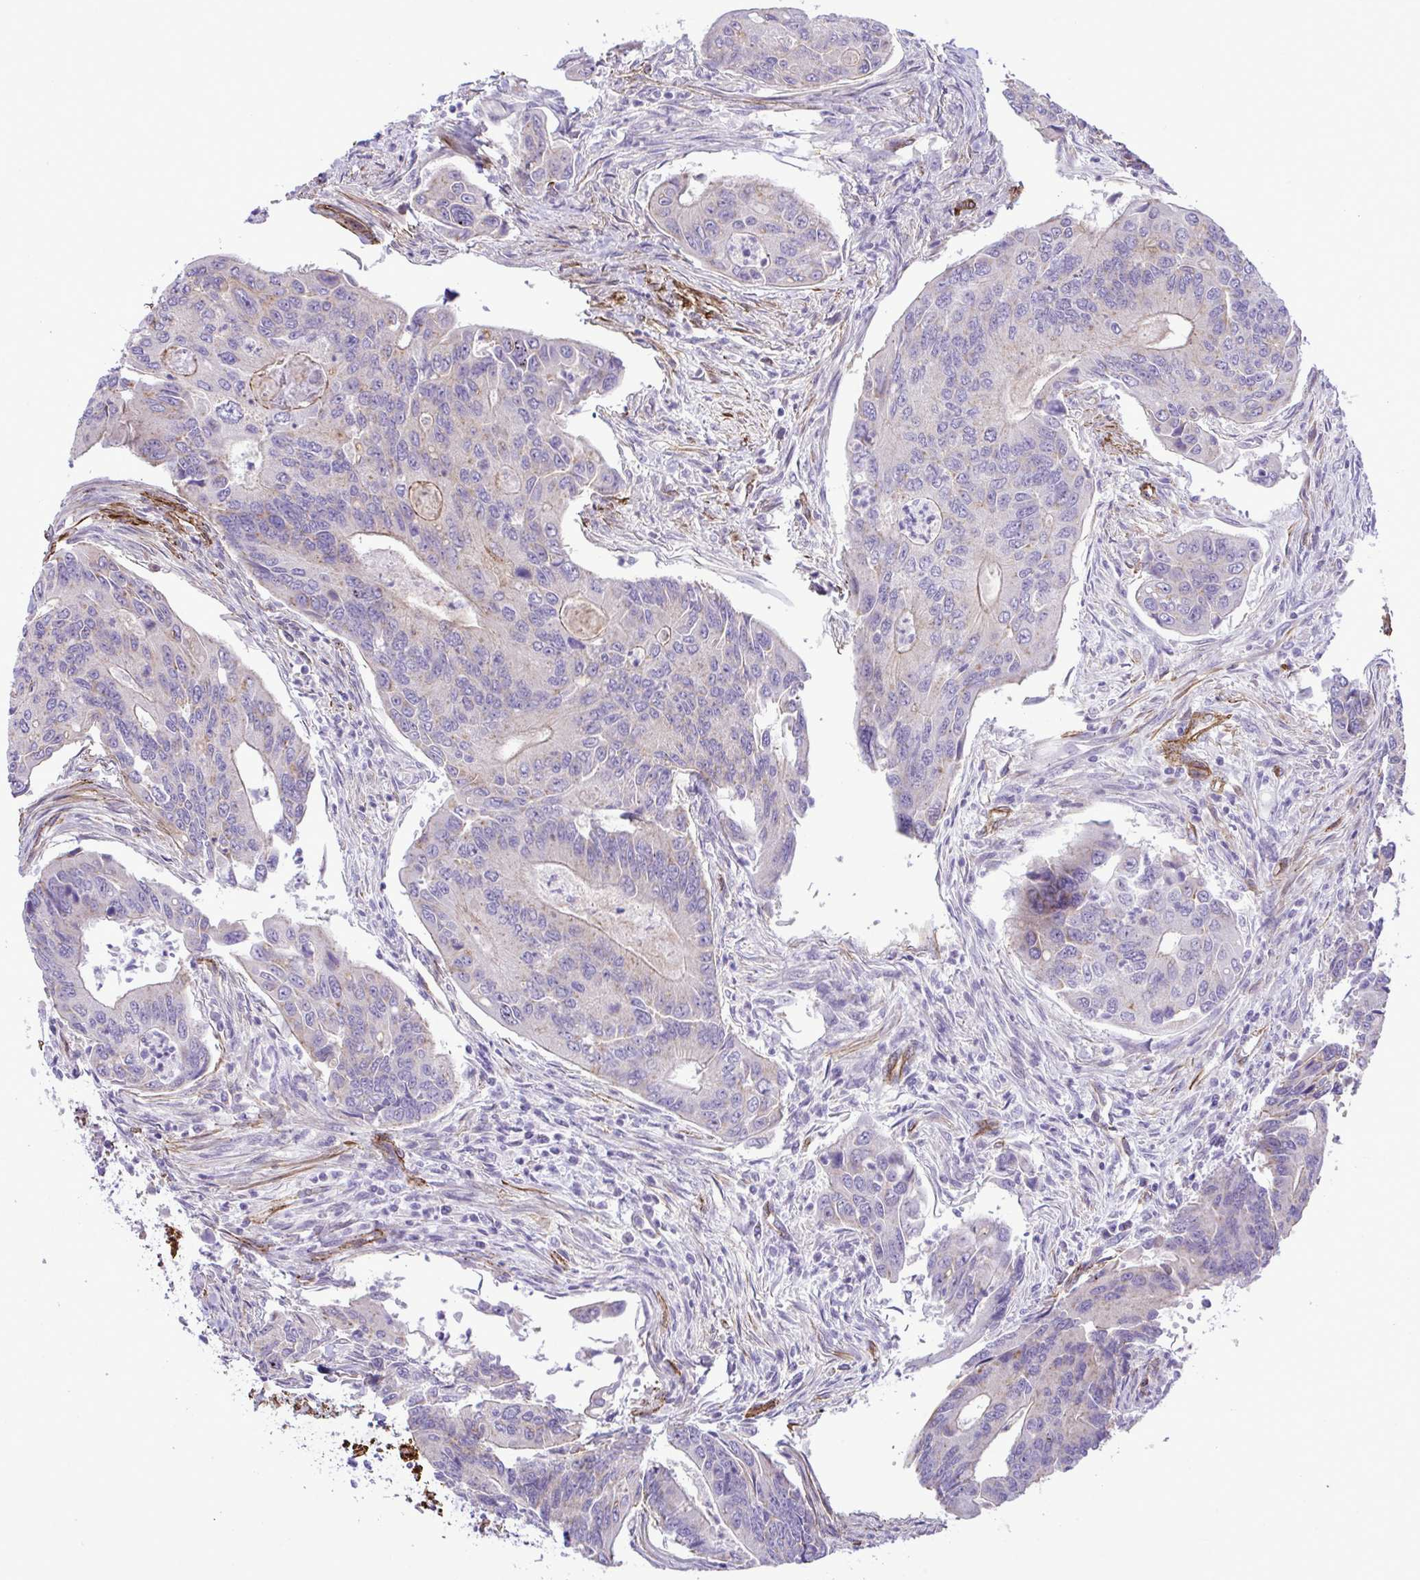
{"staining": {"intensity": "weak", "quantity": "<25%", "location": "cytoplasmic/membranous"}, "tissue": "colorectal cancer", "cell_type": "Tumor cells", "image_type": "cancer", "snomed": [{"axis": "morphology", "description": "Adenocarcinoma, NOS"}, {"axis": "topography", "description": "Colon"}], "caption": "Immunohistochemistry (IHC) photomicrograph of human colorectal cancer stained for a protein (brown), which demonstrates no expression in tumor cells.", "gene": "SYNPO2L", "patient": {"sex": "female", "age": 67}}